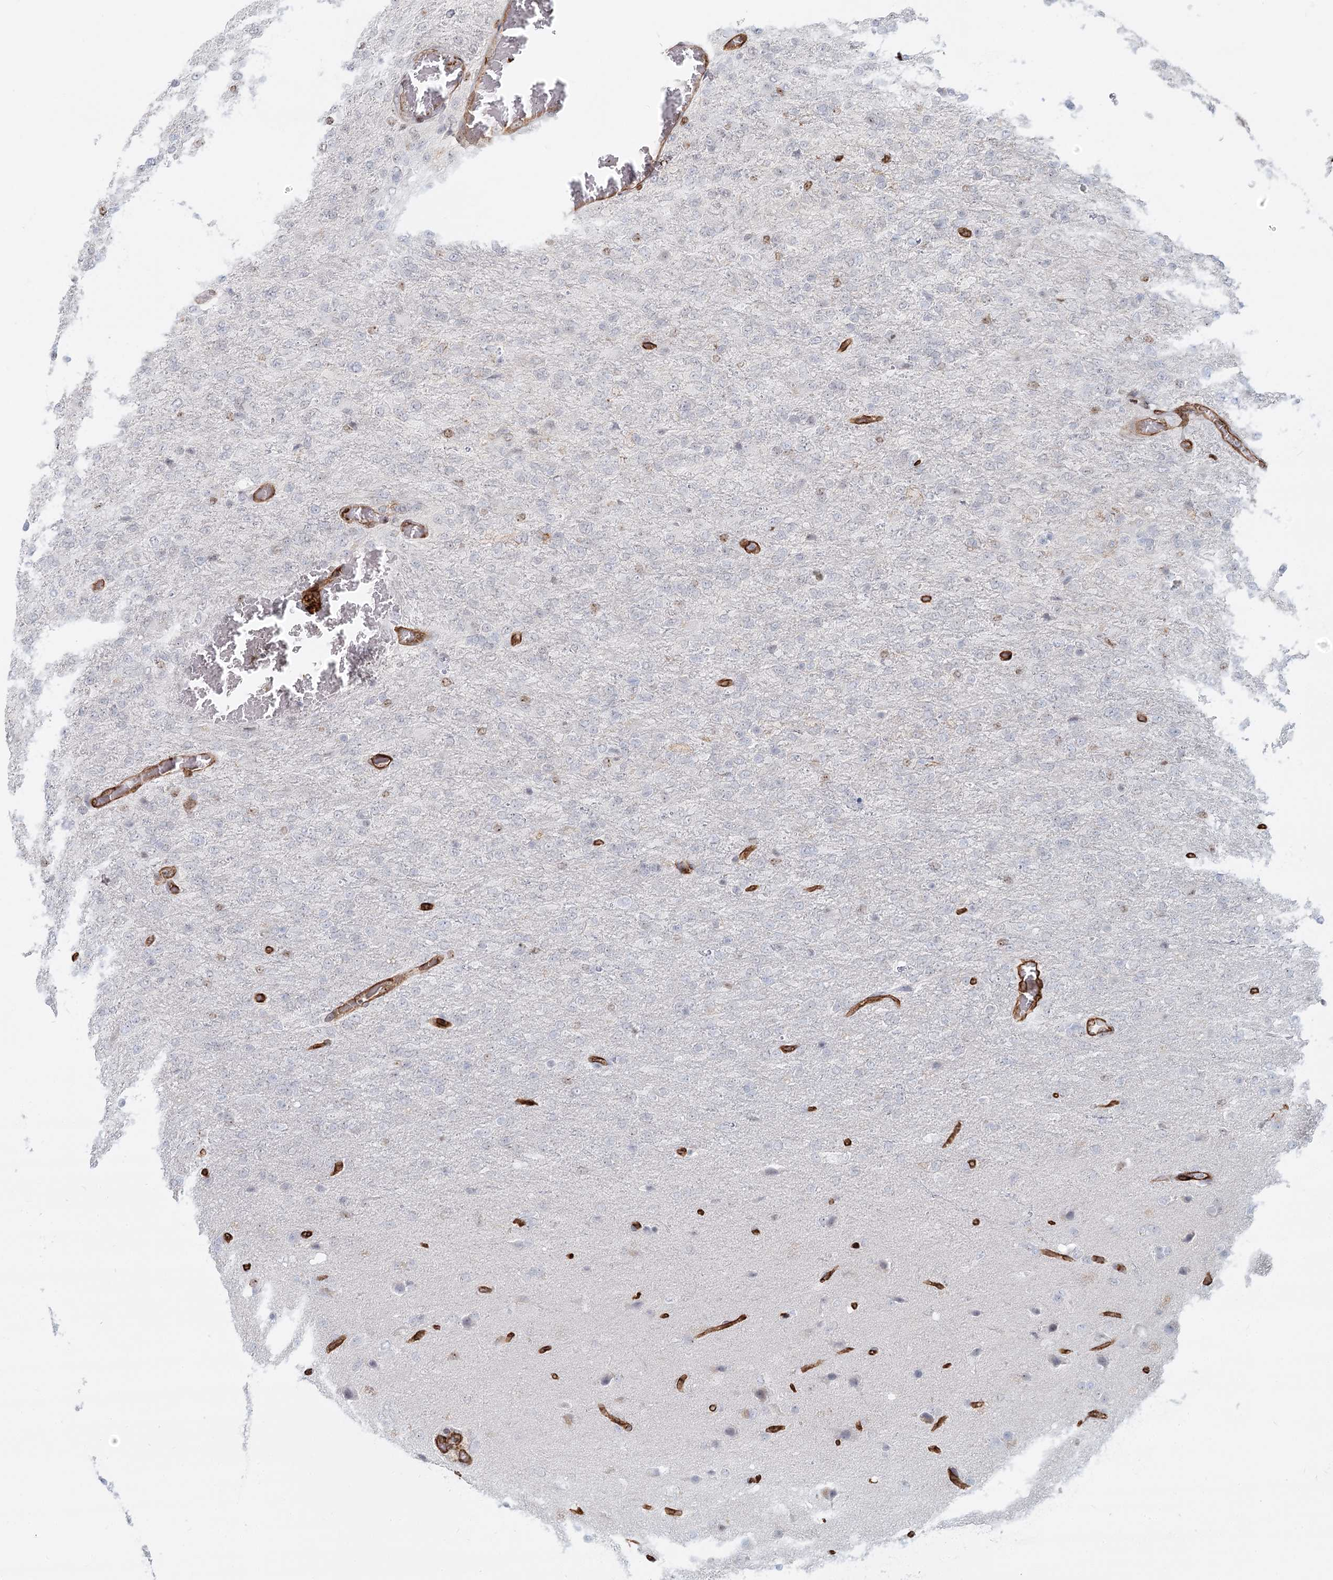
{"staining": {"intensity": "negative", "quantity": "none", "location": "none"}, "tissue": "glioma", "cell_type": "Tumor cells", "image_type": "cancer", "snomed": [{"axis": "morphology", "description": "Glioma, malignant, High grade"}, {"axis": "topography", "description": "Brain"}], "caption": "Glioma was stained to show a protein in brown. There is no significant positivity in tumor cells.", "gene": "ZFYVE28", "patient": {"sex": "female", "age": 74}}